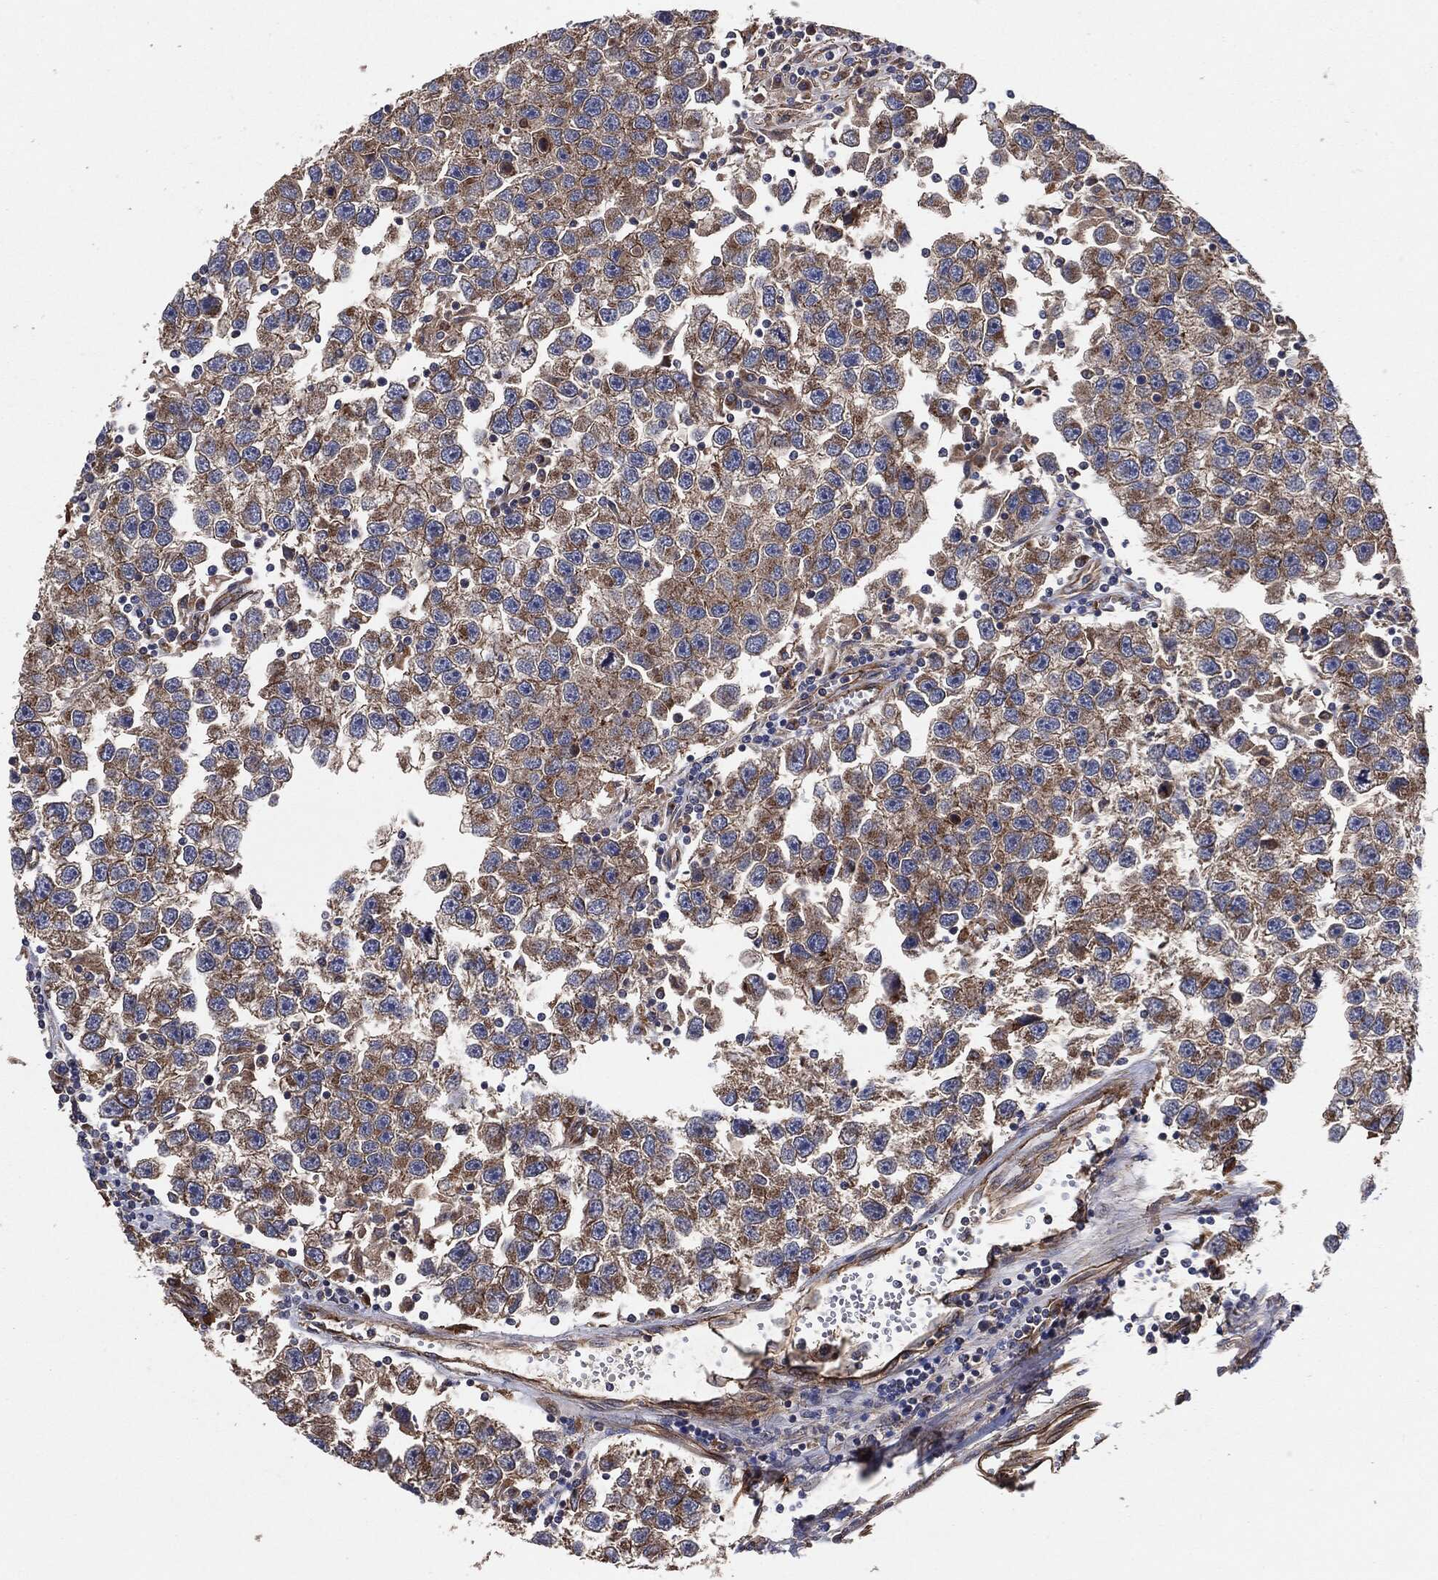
{"staining": {"intensity": "moderate", "quantity": "25%-75%", "location": "cytoplasmic/membranous"}, "tissue": "testis cancer", "cell_type": "Tumor cells", "image_type": "cancer", "snomed": [{"axis": "morphology", "description": "Seminoma, NOS"}, {"axis": "topography", "description": "Testis"}], "caption": "The photomicrograph exhibits staining of testis cancer (seminoma), revealing moderate cytoplasmic/membranous protein staining (brown color) within tumor cells. Immunohistochemistry stains the protein of interest in brown and the nuclei are stained blue.", "gene": "CTNNA1", "patient": {"sex": "male", "age": 26}}